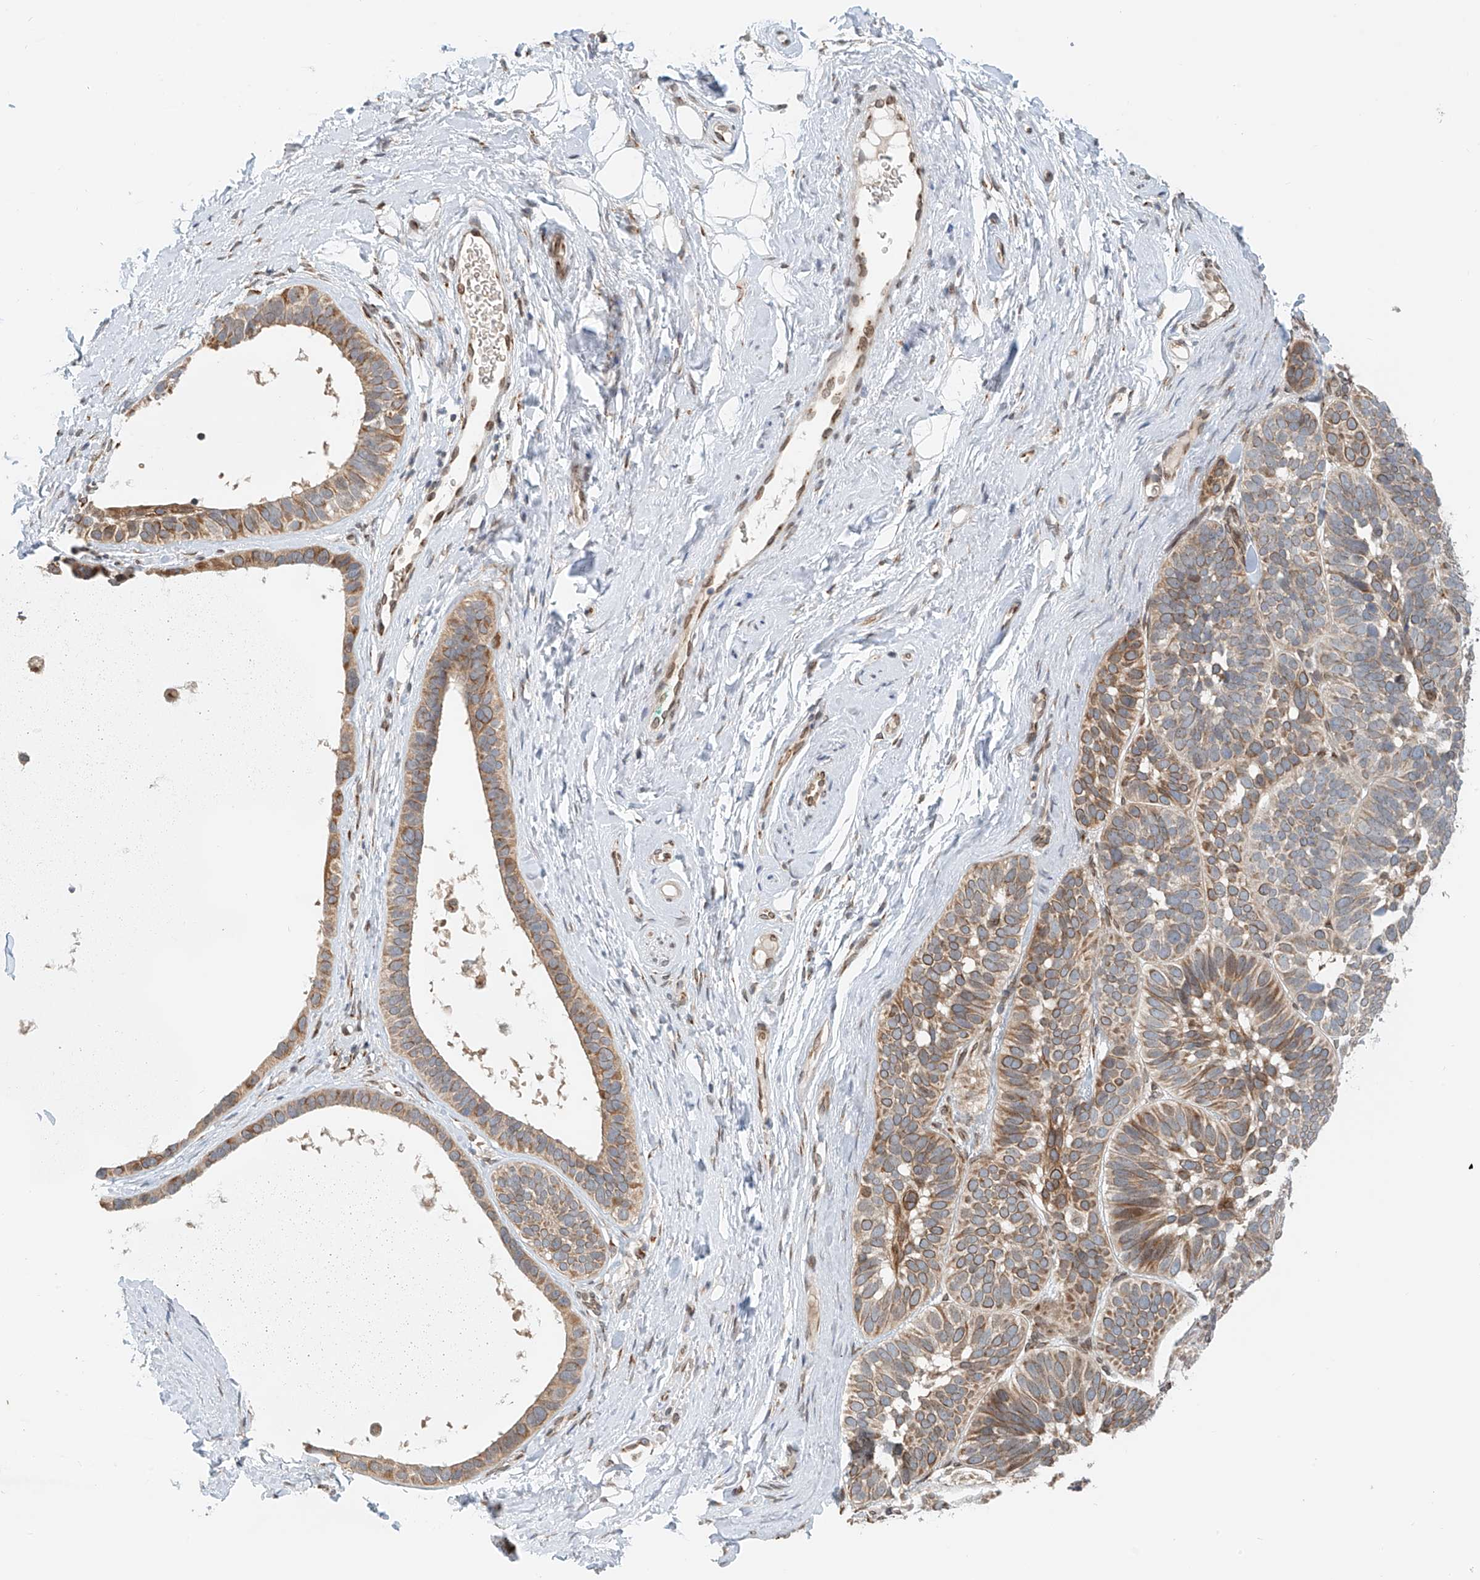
{"staining": {"intensity": "moderate", "quantity": "25%-75%", "location": "cytoplasmic/membranous,nuclear"}, "tissue": "skin cancer", "cell_type": "Tumor cells", "image_type": "cancer", "snomed": [{"axis": "morphology", "description": "Basal cell carcinoma"}, {"axis": "topography", "description": "Skin"}], "caption": "Tumor cells exhibit medium levels of moderate cytoplasmic/membranous and nuclear positivity in approximately 25%-75% of cells in skin cancer. (Stains: DAB in brown, nuclei in blue, Microscopy: brightfield microscopy at high magnification).", "gene": "STARD9", "patient": {"sex": "male", "age": 62}}